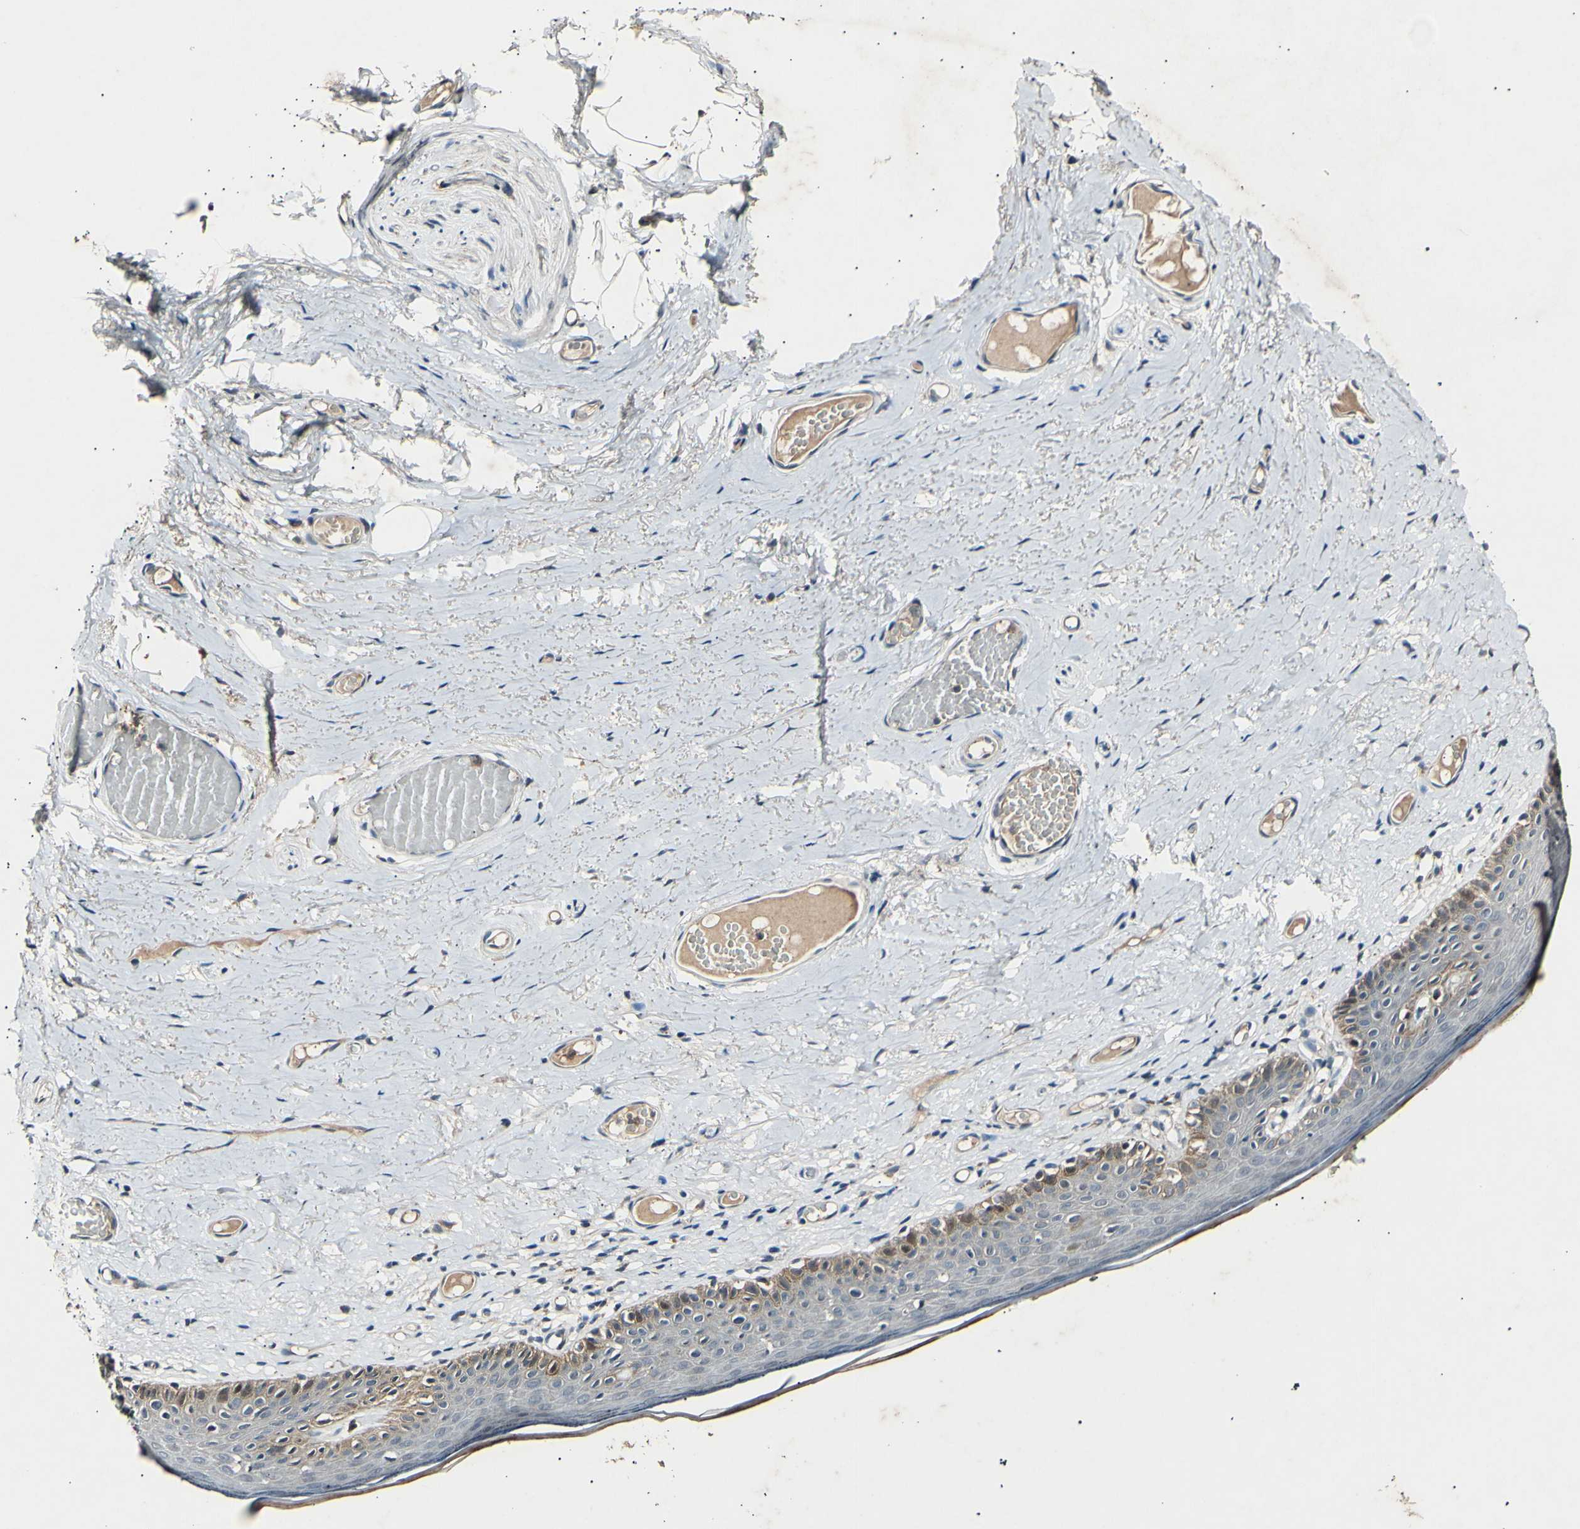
{"staining": {"intensity": "moderate", "quantity": "<25%", "location": "cytoplasmic/membranous"}, "tissue": "skin", "cell_type": "Epidermal cells", "image_type": "normal", "snomed": [{"axis": "morphology", "description": "Normal tissue, NOS"}, {"axis": "topography", "description": "Vulva"}], "caption": "Immunohistochemical staining of unremarkable human skin shows moderate cytoplasmic/membranous protein staining in approximately <25% of epidermal cells.", "gene": "ADCY3", "patient": {"sex": "female", "age": 54}}